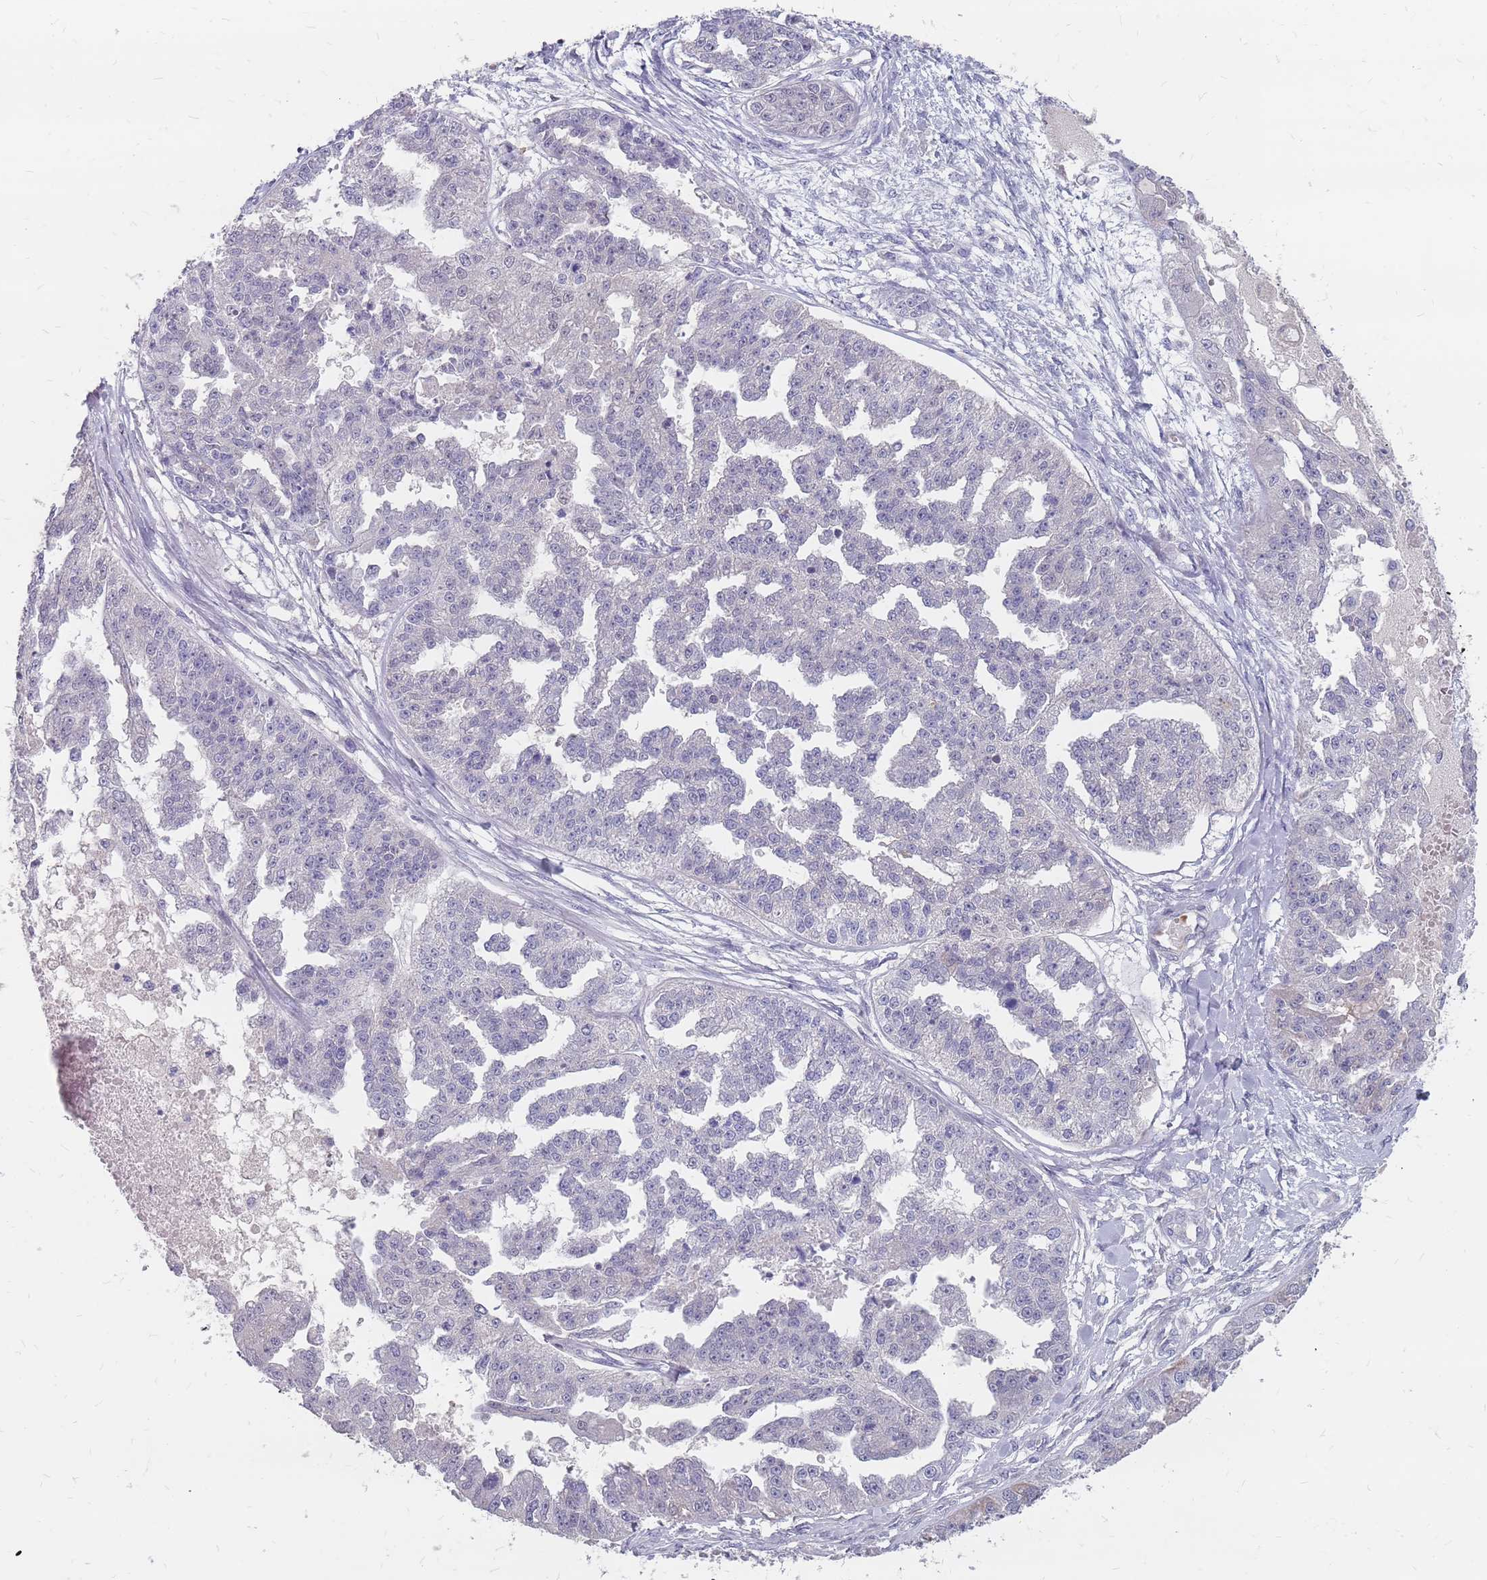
{"staining": {"intensity": "negative", "quantity": "none", "location": "none"}, "tissue": "ovarian cancer", "cell_type": "Tumor cells", "image_type": "cancer", "snomed": [{"axis": "morphology", "description": "Cystadenocarcinoma, serous, NOS"}, {"axis": "topography", "description": "Ovary"}], "caption": "Immunohistochemistry image of neoplastic tissue: human ovarian cancer stained with DAB demonstrates no significant protein positivity in tumor cells.", "gene": "CMTR2", "patient": {"sex": "female", "age": 58}}